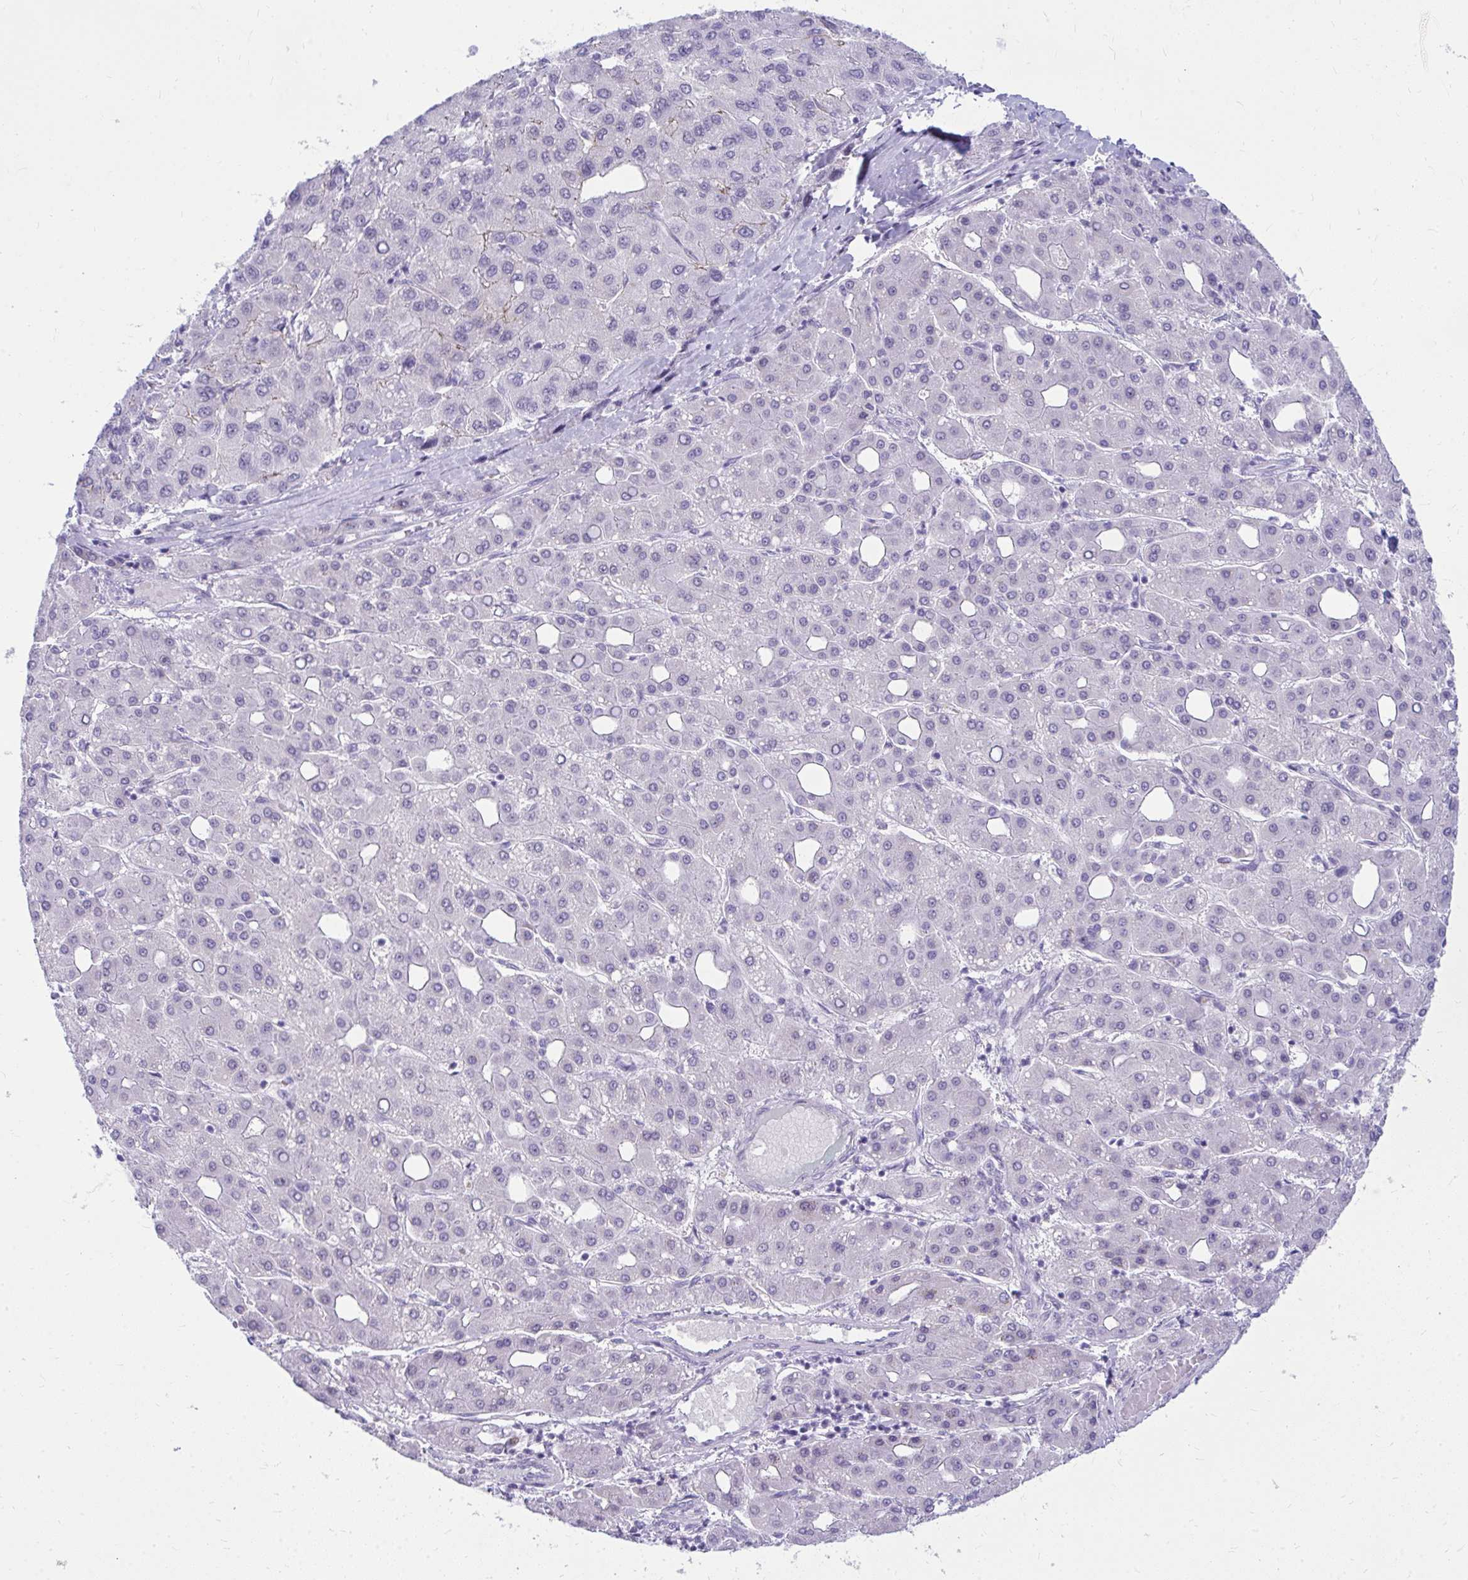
{"staining": {"intensity": "negative", "quantity": "none", "location": "none"}, "tissue": "liver cancer", "cell_type": "Tumor cells", "image_type": "cancer", "snomed": [{"axis": "morphology", "description": "Carcinoma, Hepatocellular, NOS"}, {"axis": "topography", "description": "Liver"}], "caption": "This is a image of immunohistochemistry staining of liver cancer, which shows no expression in tumor cells.", "gene": "OR5F1", "patient": {"sex": "male", "age": 65}}